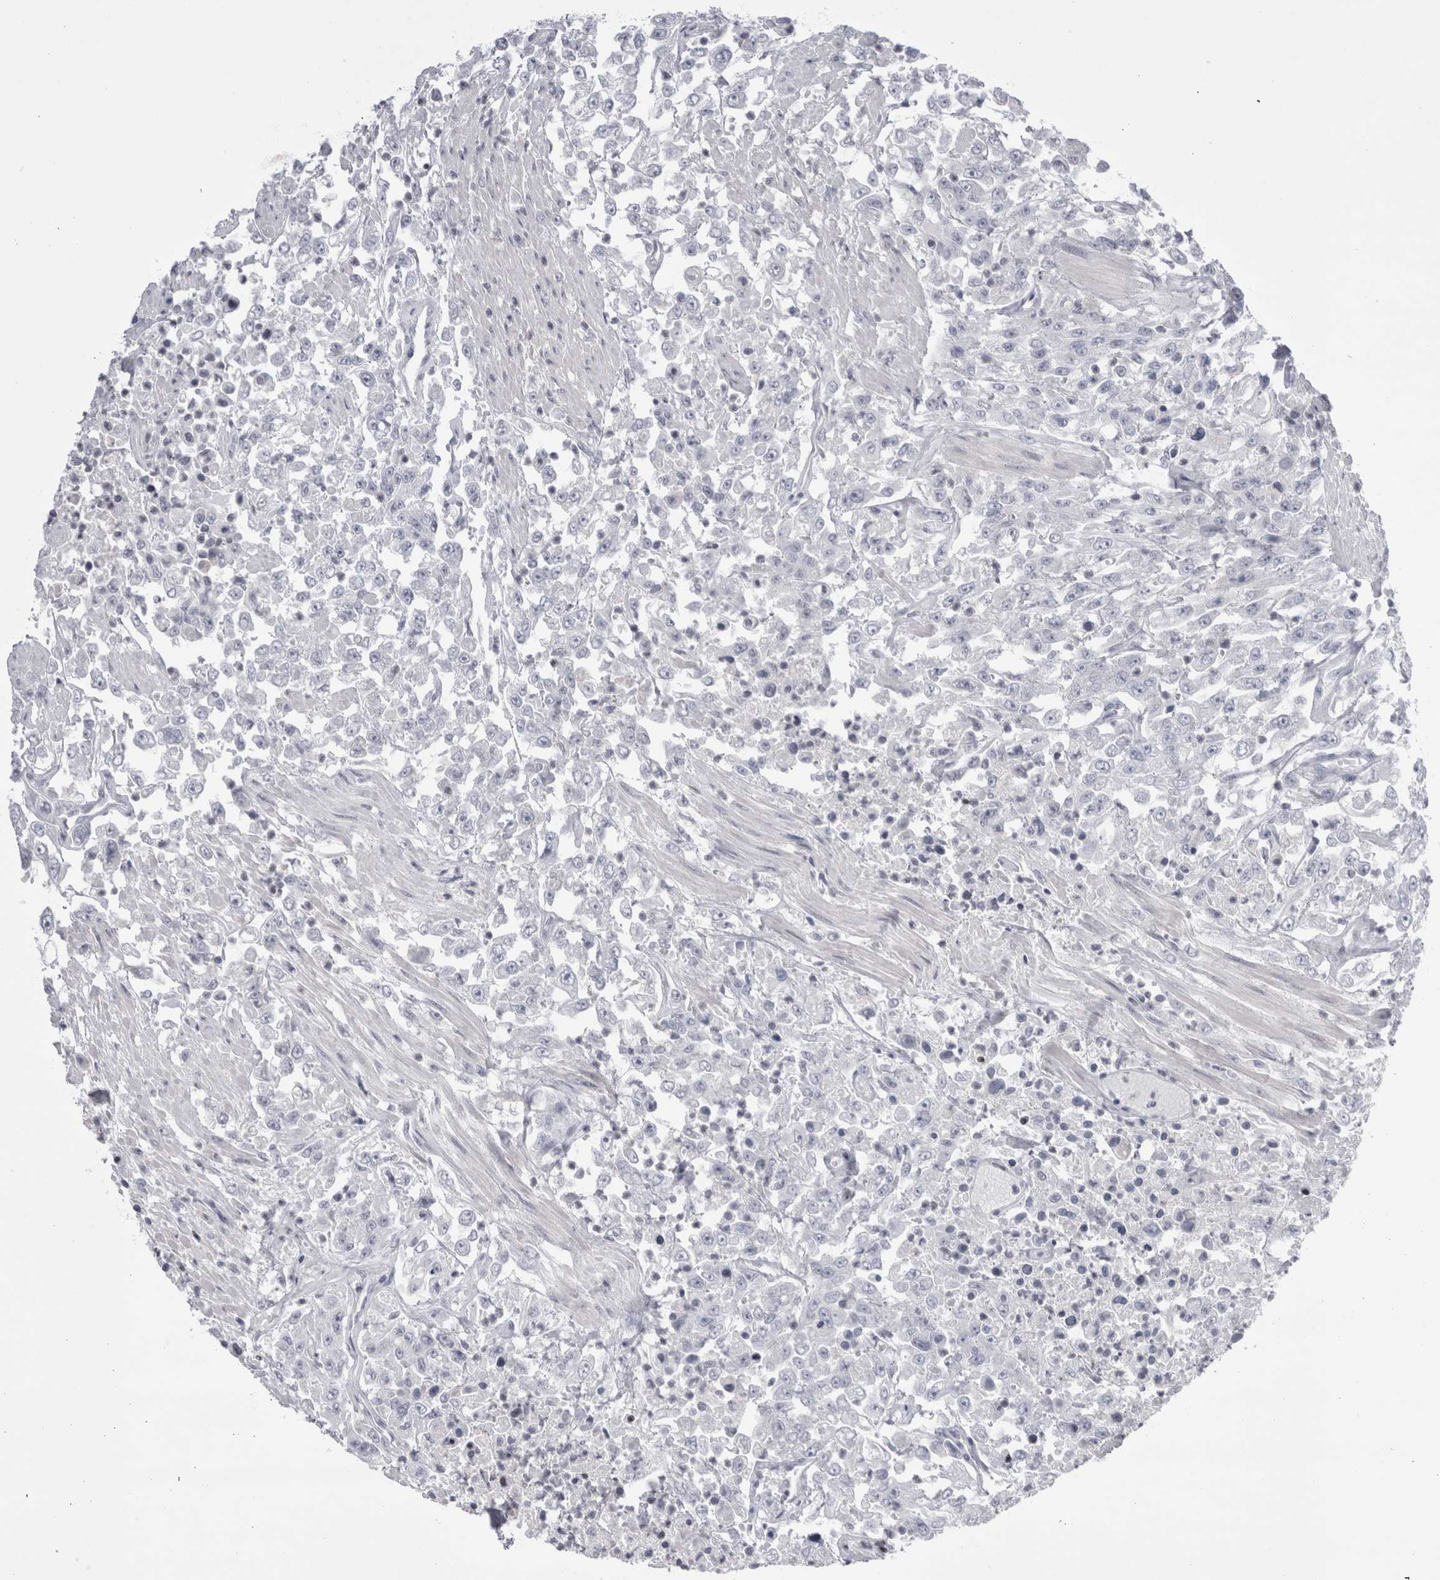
{"staining": {"intensity": "negative", "quantity": "none", "location": "none"}, "tissue": "urothelial cancer", "cell_type": "Tumor cells", "image_type": "cancer", "snomed": [{"axis": "morphology", "description": "Urothelial carcinoma, High grade"}, {"axis": "topography", "description": "Urinary bladder"}], "caption": "Immunohistochemistry of human urothelial cancer displays no positivity in tumor cells. (DAB (3,3'-diaminobenzidine) IHC with hematoxylin counter stain).", "gene": "FNDC8", "patient": {"sex": "male", "age": 46}}